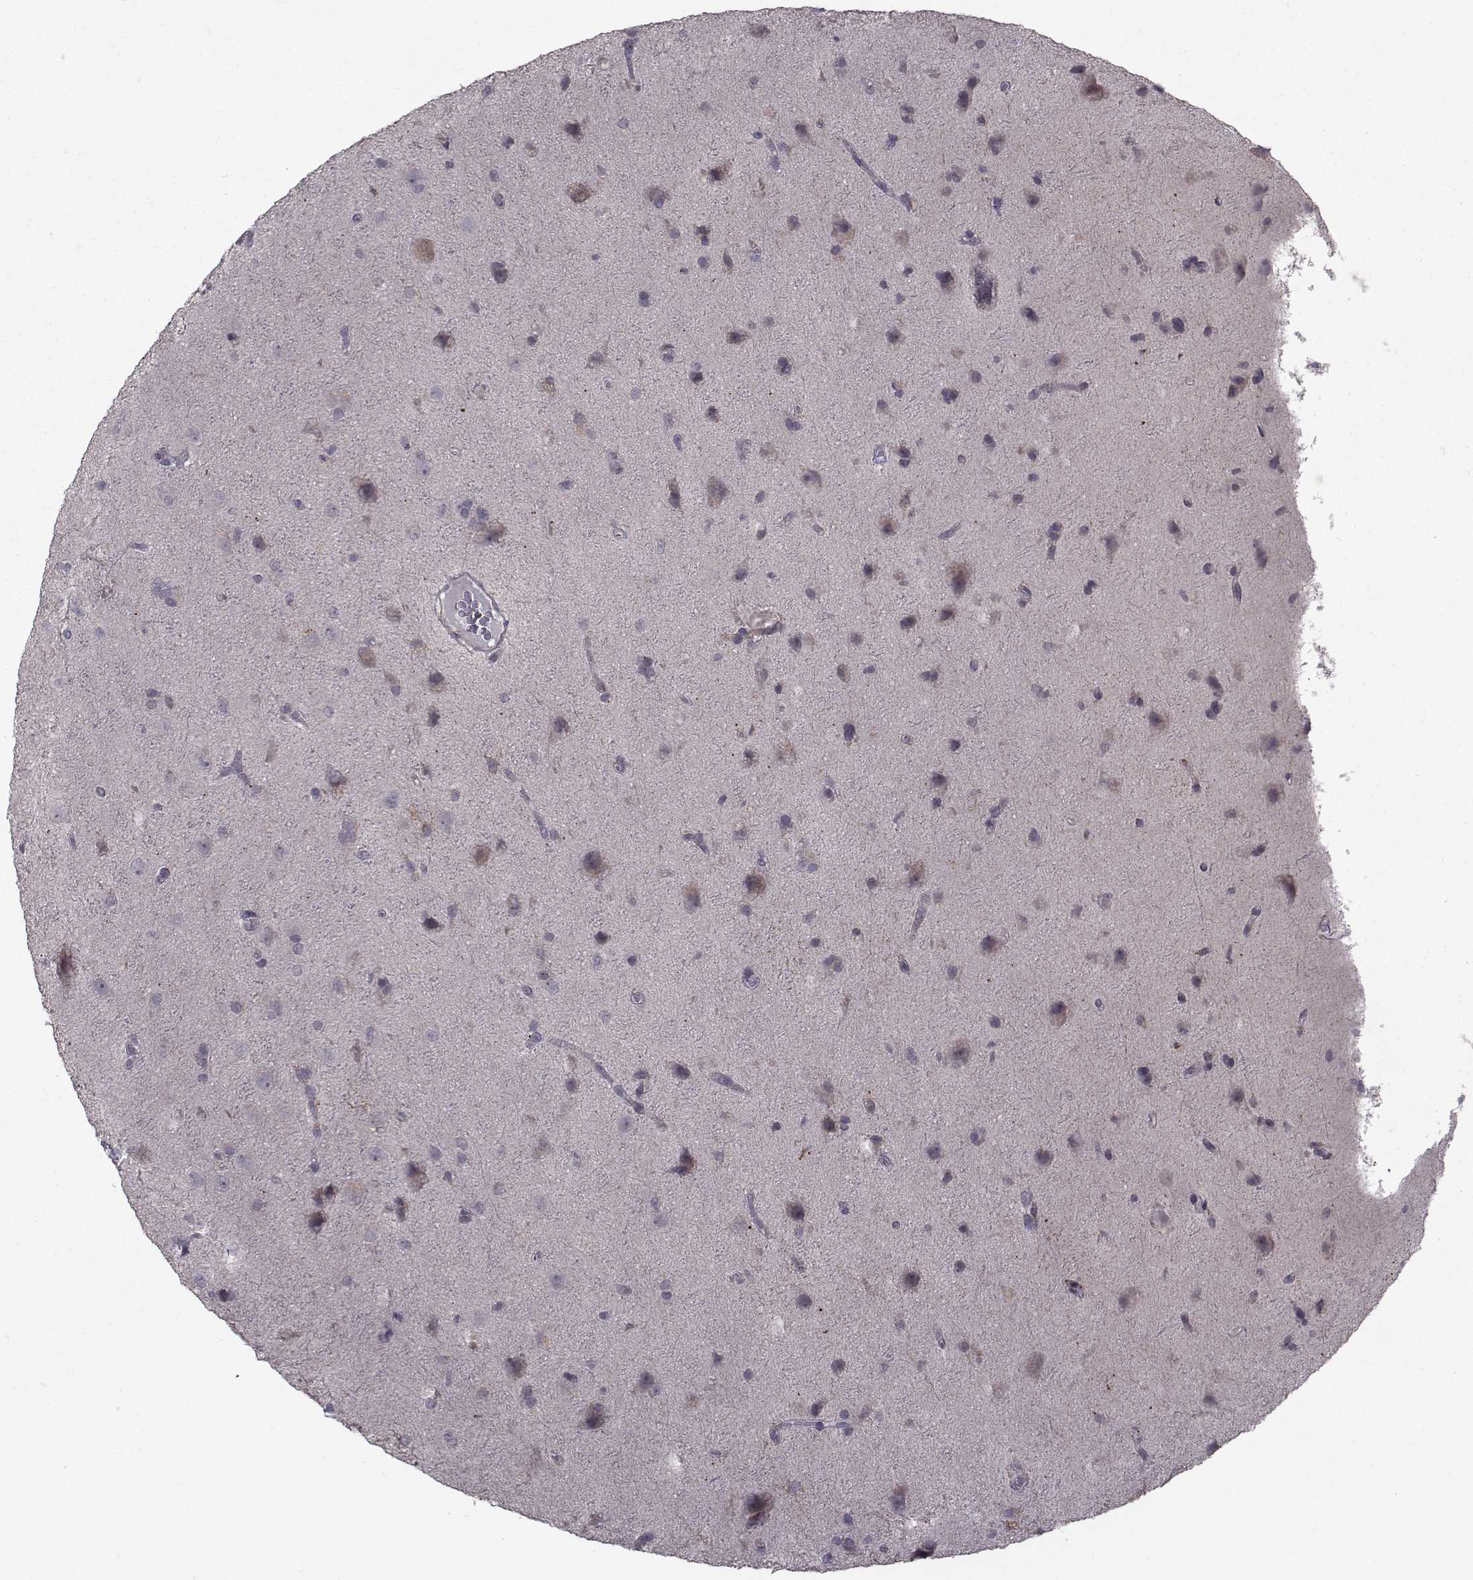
{"staining": {"intensity": "negative", "quantity": "none", "location": "none"}, "tissue": "glioma", "cell_type": "Tumor cells", "image_type": "cancer", "snomed": [{"axis": "morphology", "description": "Glioma, malignant, Low grade"}, {"axis": "topography", "description": "Brain"}], "caption": "Malignant low-grade glioma stained for a protein using immunohistochemistry (IHC) exhibits no expression tumor cells.", "gene": "FDXR", "patient": {"sex": "male", "age": 58}}